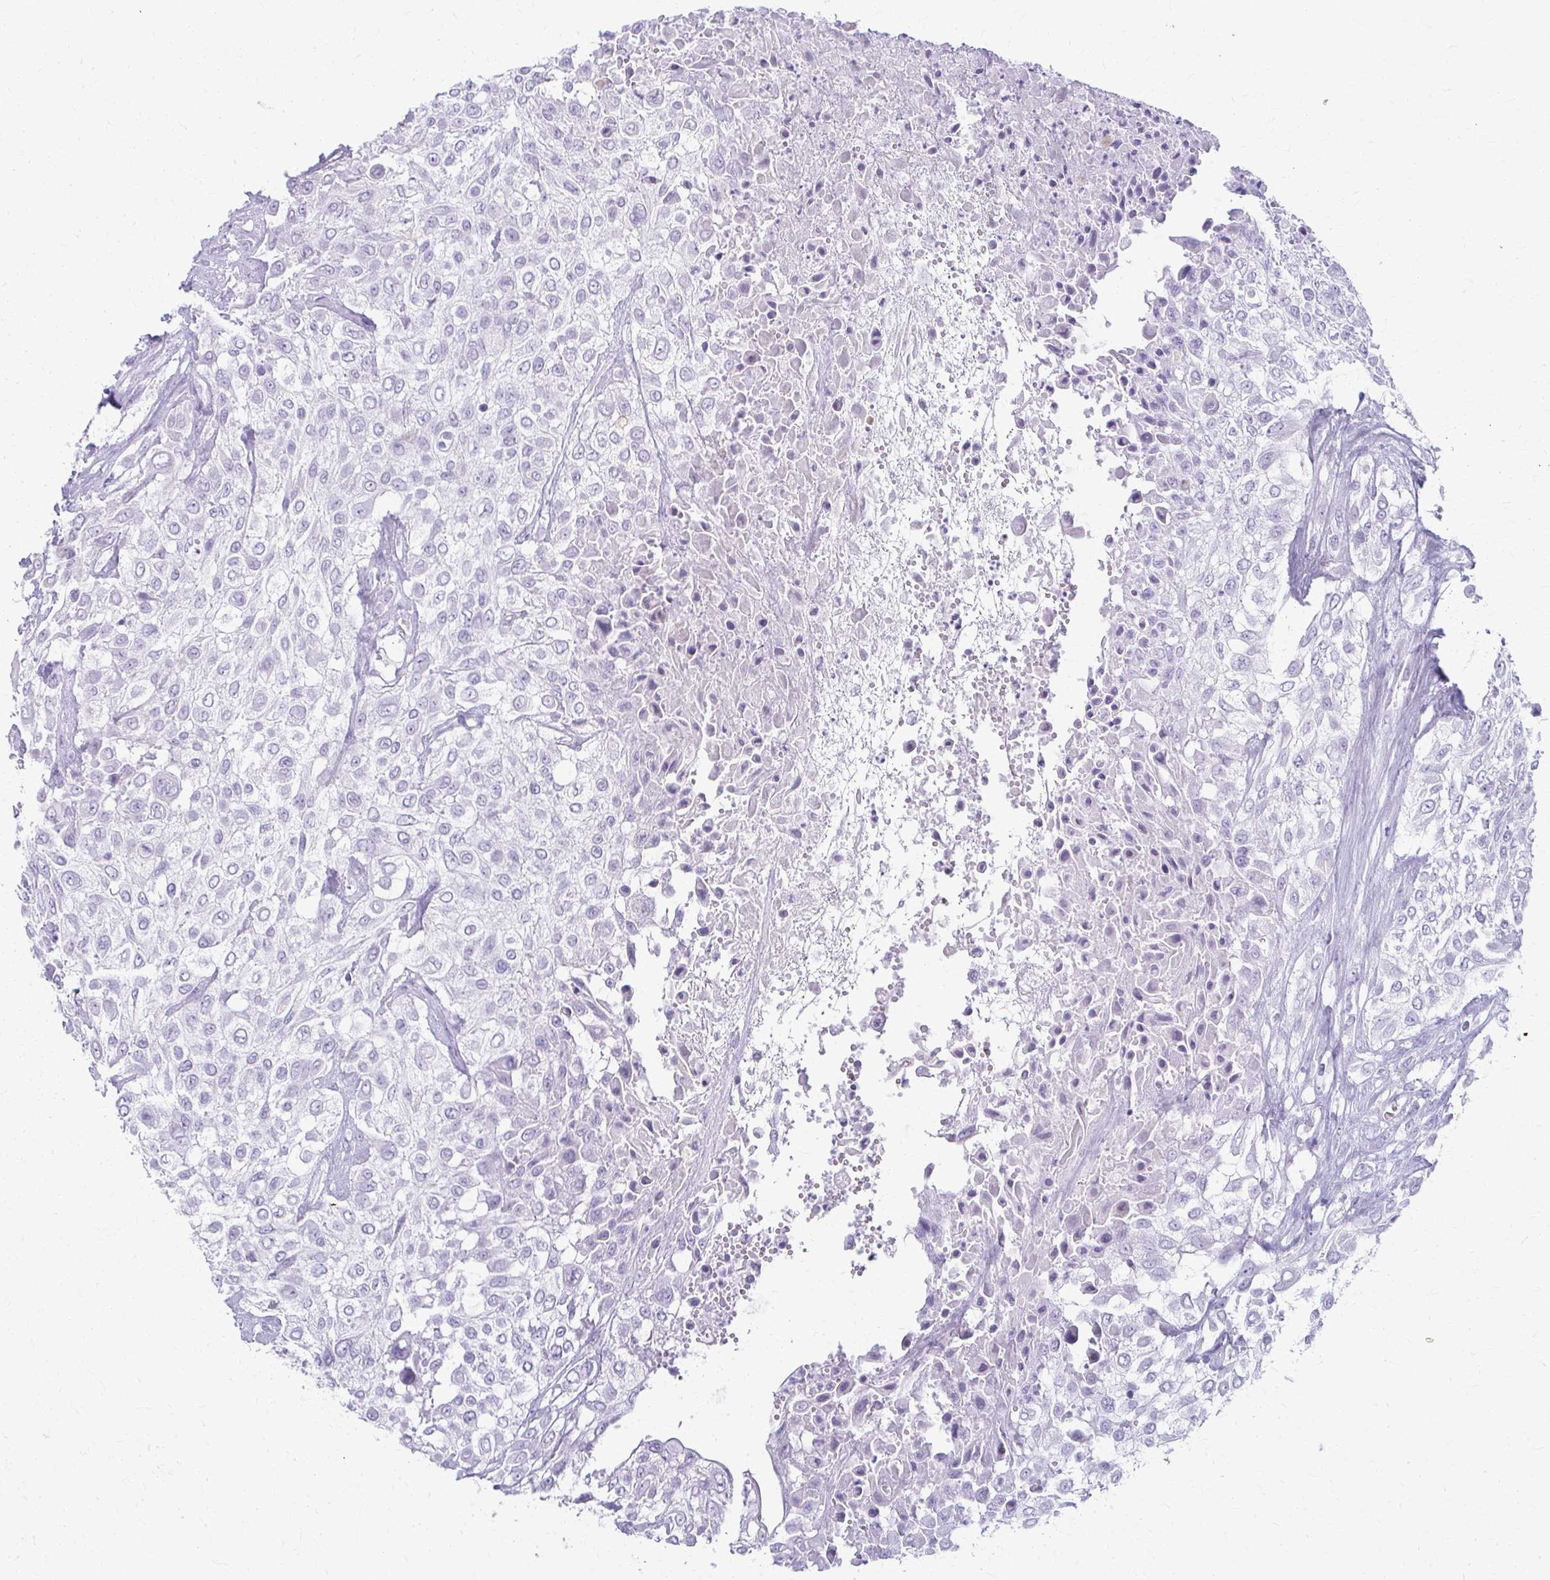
{"staining": {"intensity": "negative", "quantity": "none", "location": "none"}, "tissue": "urothelial cancer", "cell_type": "Tumor cells", "image_type": "cancer", "snomed": [{"axis": "morphology", "description": "Urothelial carcinoma, High grade"}, {"axis": "topography", "description": "Urinary bladder"}], "caption": "High-grade urothelial carcinoma was stained to show a protein in brown. There is no significant positivity in tumor cells.", "gene": "LDLRAP1", "patient": {"sex": "male", "age": 57}}